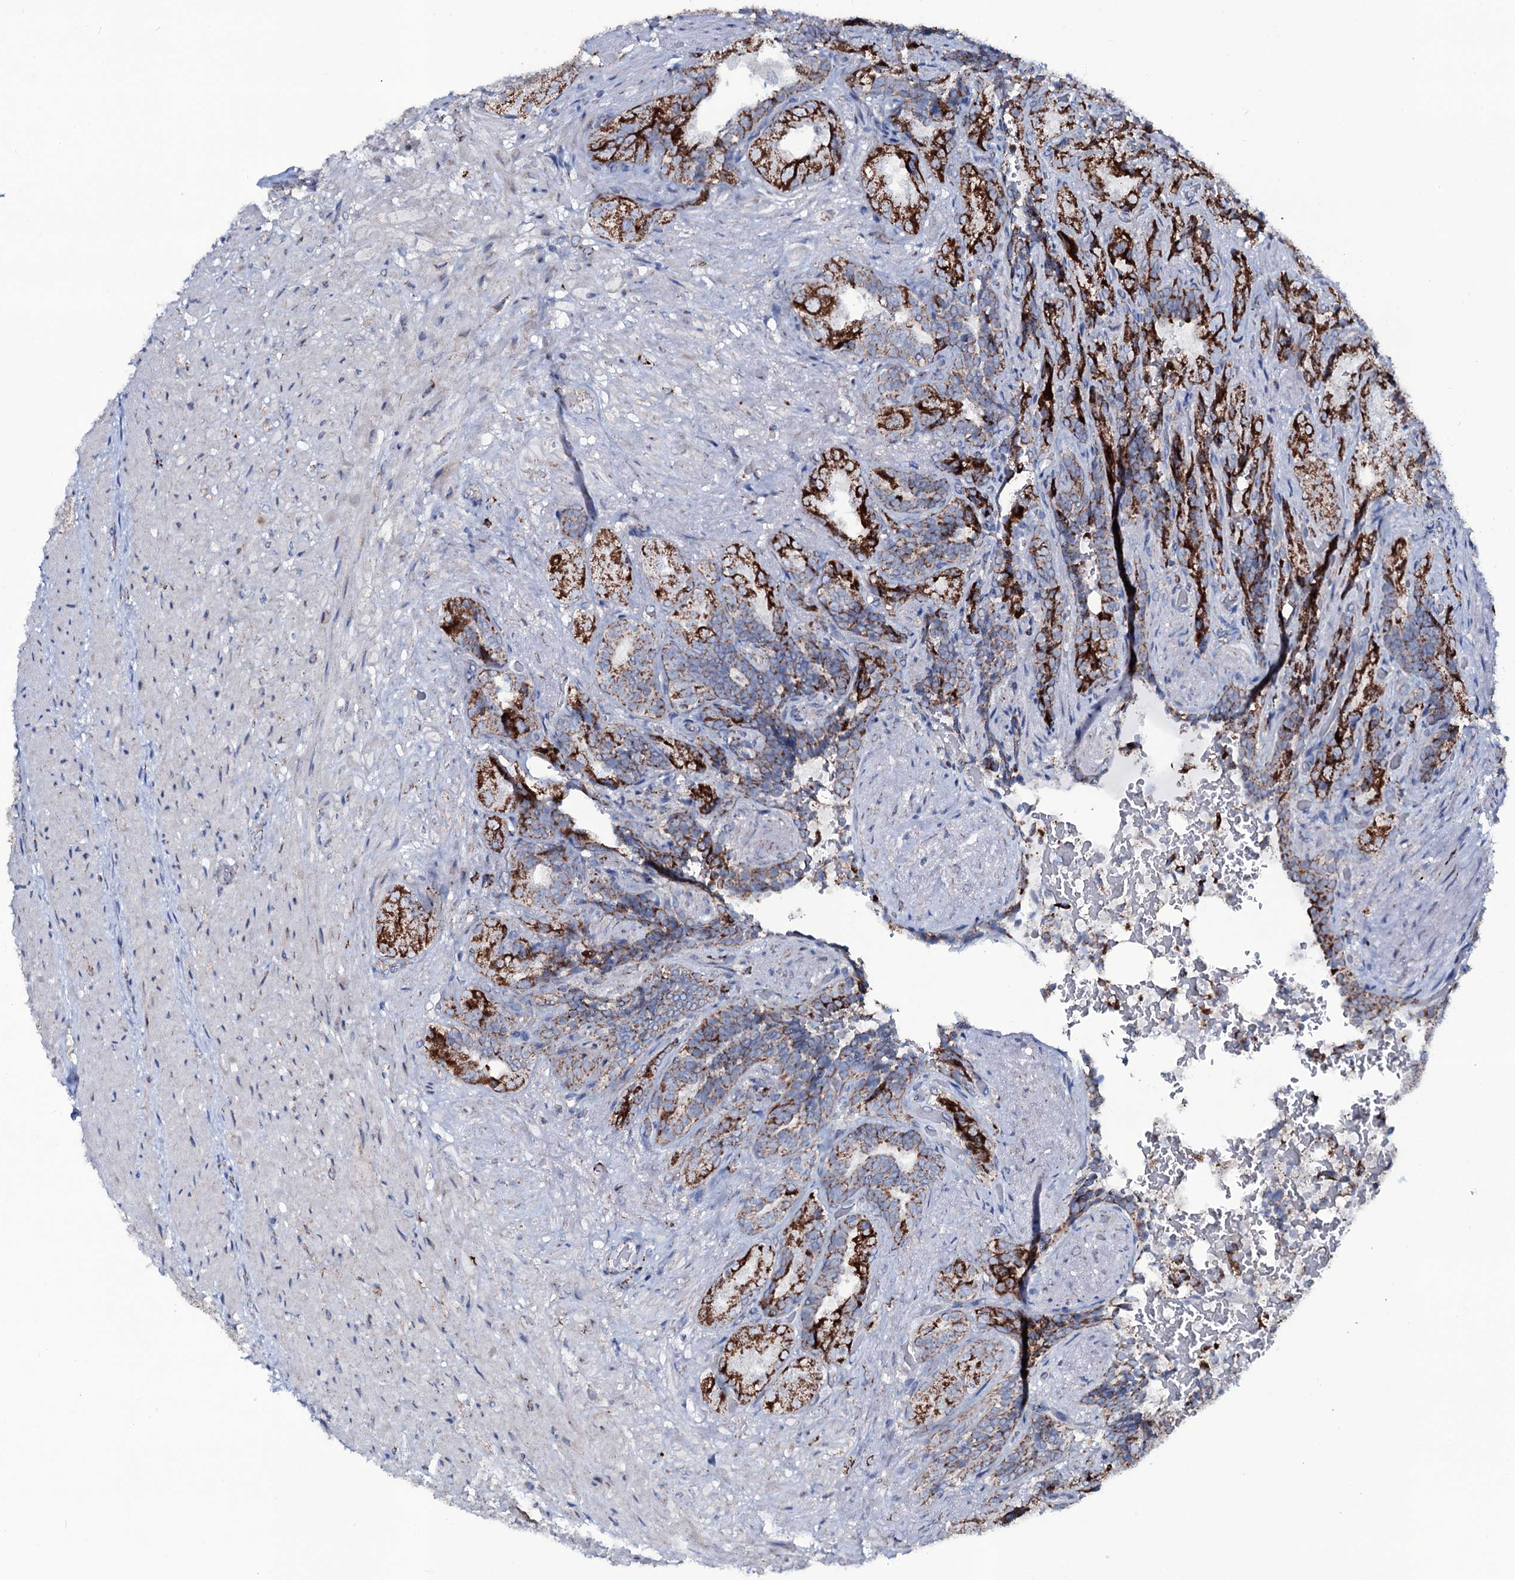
{"staining": {"intensity": "strong", "quantity": ">75%", "location": "cytoplasmic/membranous"}, "tissue": "seminal vesicle", "cell_type": "Glandular cells", "image_type": "normal", "snomed": [{"axis": "morphology", "description": "Normal tissue, NOS"}, {"axis": "topography", "description": "Seminal veicle"}, {"axis": "topography", "description": "Peripheral nerve tissue"}], "caption": "Glandular cells reveal high levels of strong cytoplasmic/membranous staining in approximately >75% of cells in unremarkable seminal vesicle. Nuclei are stained in blue.", "gene": "MRPS35", "patient": {"sex": "male", "age": 63}}